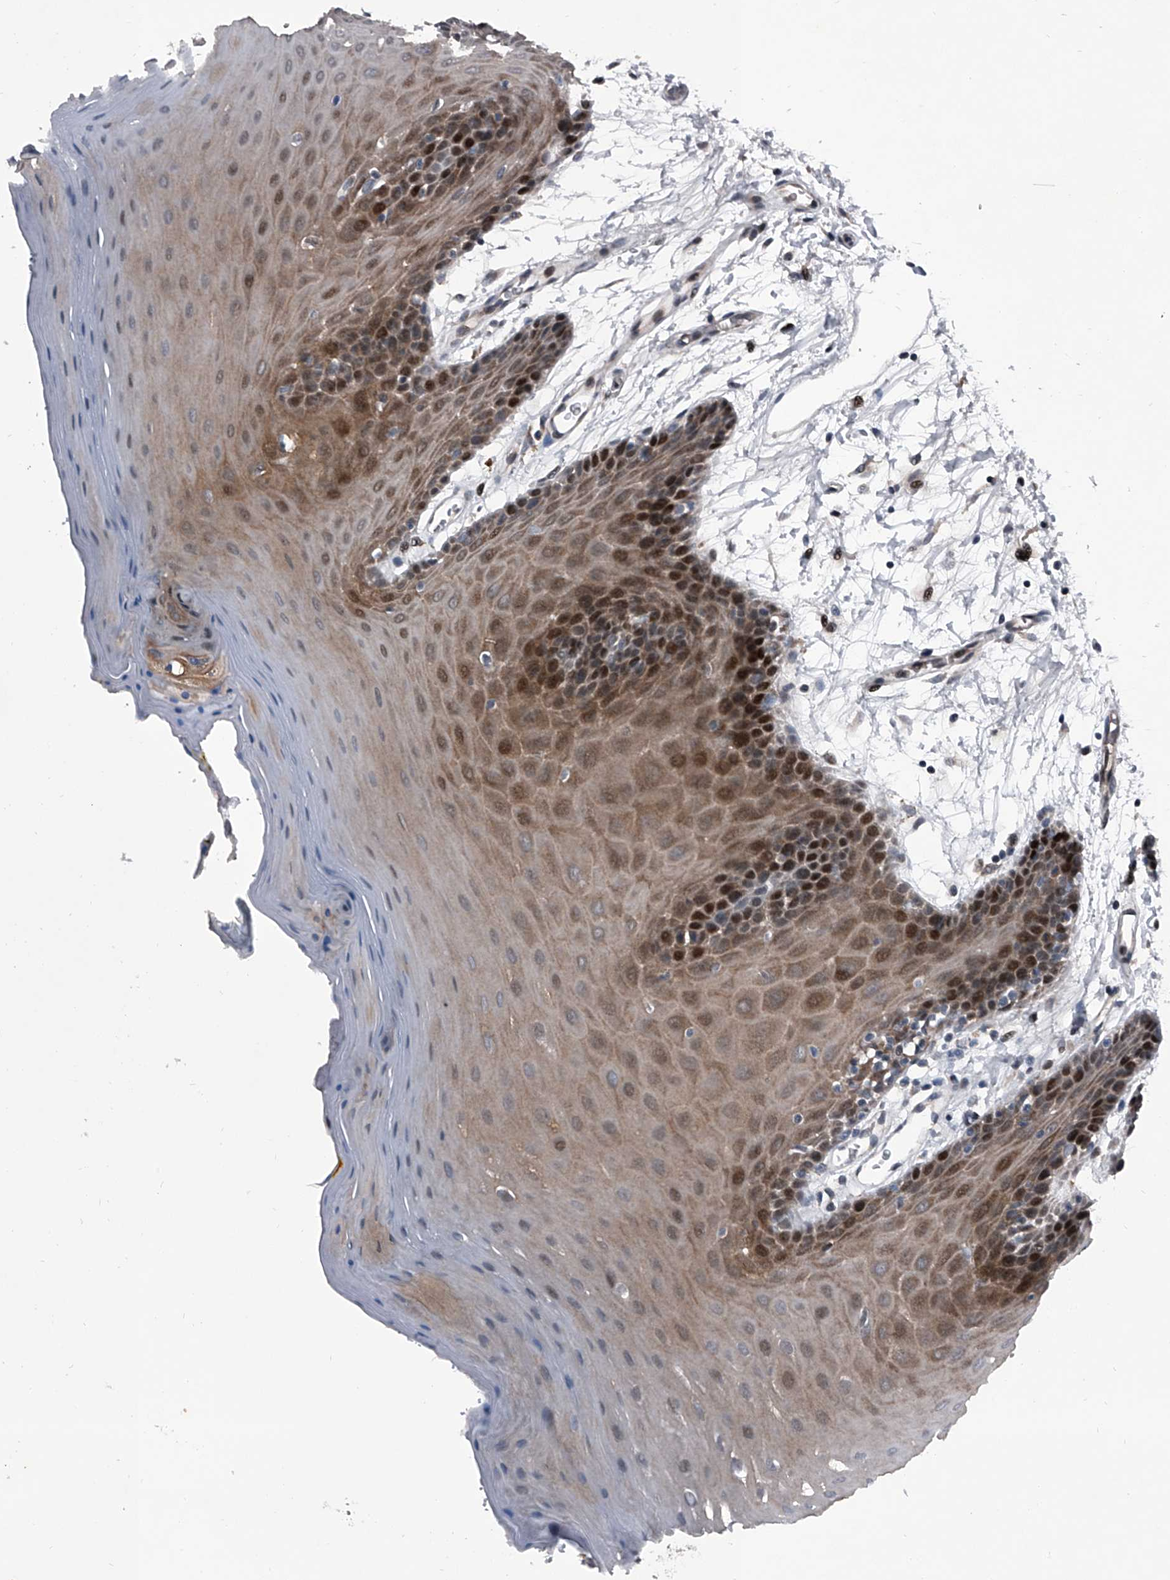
{"staining": {"intensity": "moderate", "quantity": "25%-75%", "location": "cytoplasmic/membranous,nuclear"}, "tissue": "oral mucosa", "cell_type": "Squamous epithelial cells", "image_type": "normal", "snomed": [{"axis": "morphology", "description": "Normal tissue, NOS"}, {"axis": "morphology", "description": "Squamous cell carcinoma, NOS"}, {"axis": "topography", "description": "Skeletal muscle"}, {"axis": "topography", "description": "Oral tissue"}, {"axis": "topography", "description": "Salivary gland"}, {"axis": "topography", "description": "Head-Neck"}], "caption": "Protein staining by IHC demonstrates moderate cytoplasmic/membranous,nuclear expression in approximately 25%-75% of squamous epithelial cells in benign oral mucosa. (DAB IHC with brightfield microscopy, high magnification).", "gene": "ELK4", "patient": {"sex": "male", "age": 54}}